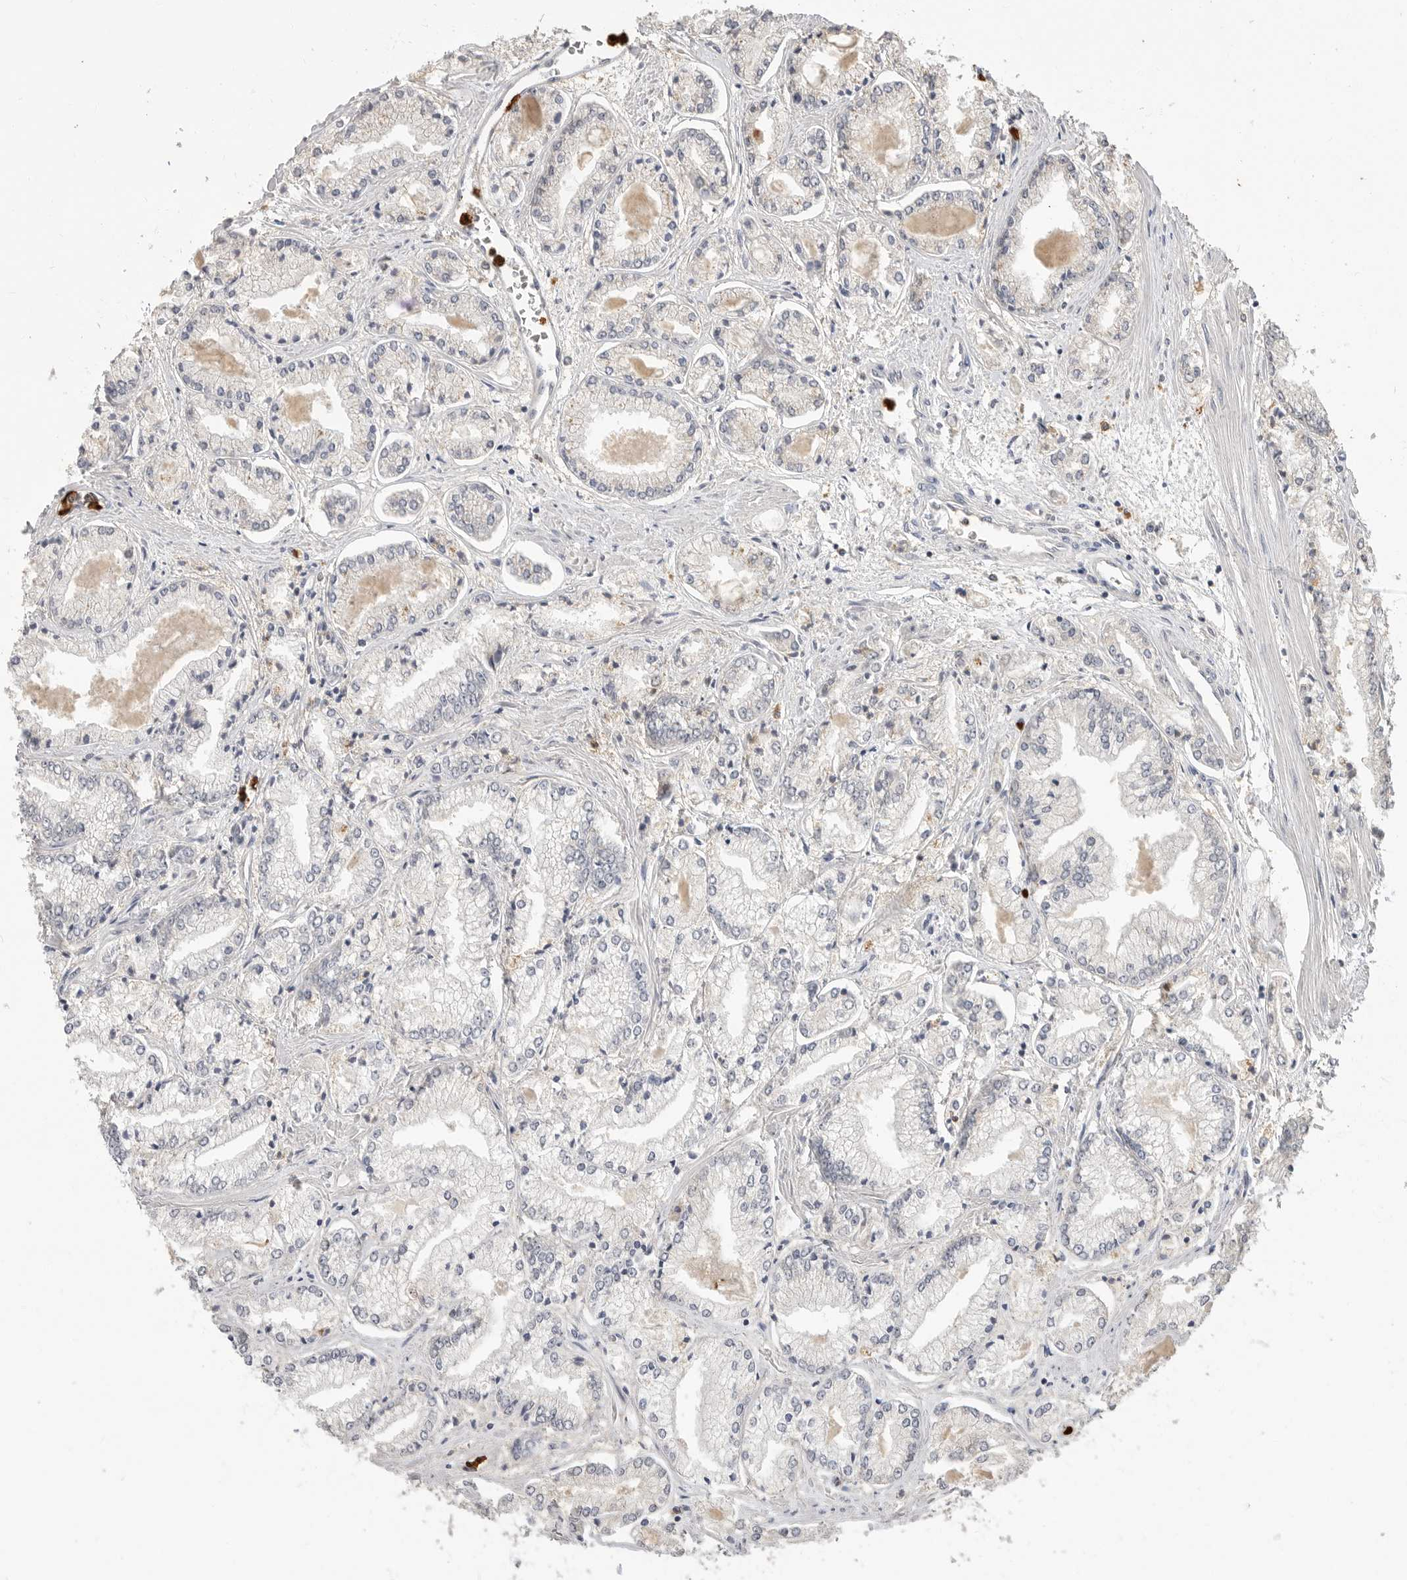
{"staining": {"intensity": "negative", "quantity": "none", "location": "none"}, "tissue": "prostate cancer", "cell_type": "Tumor cells", "image_type": "cancer", "snomed": [{"axis": "morphology", "description": "Adenocarcinoma, Low grade"}, {"axis": "topography", "description": "Prostate"}], "caption": "Tumor cells show no significant positivity in low-grade adenocarcinoma (prostate).", "gene": "LTBR", "patient": {"sex": "male", "age": 52}}